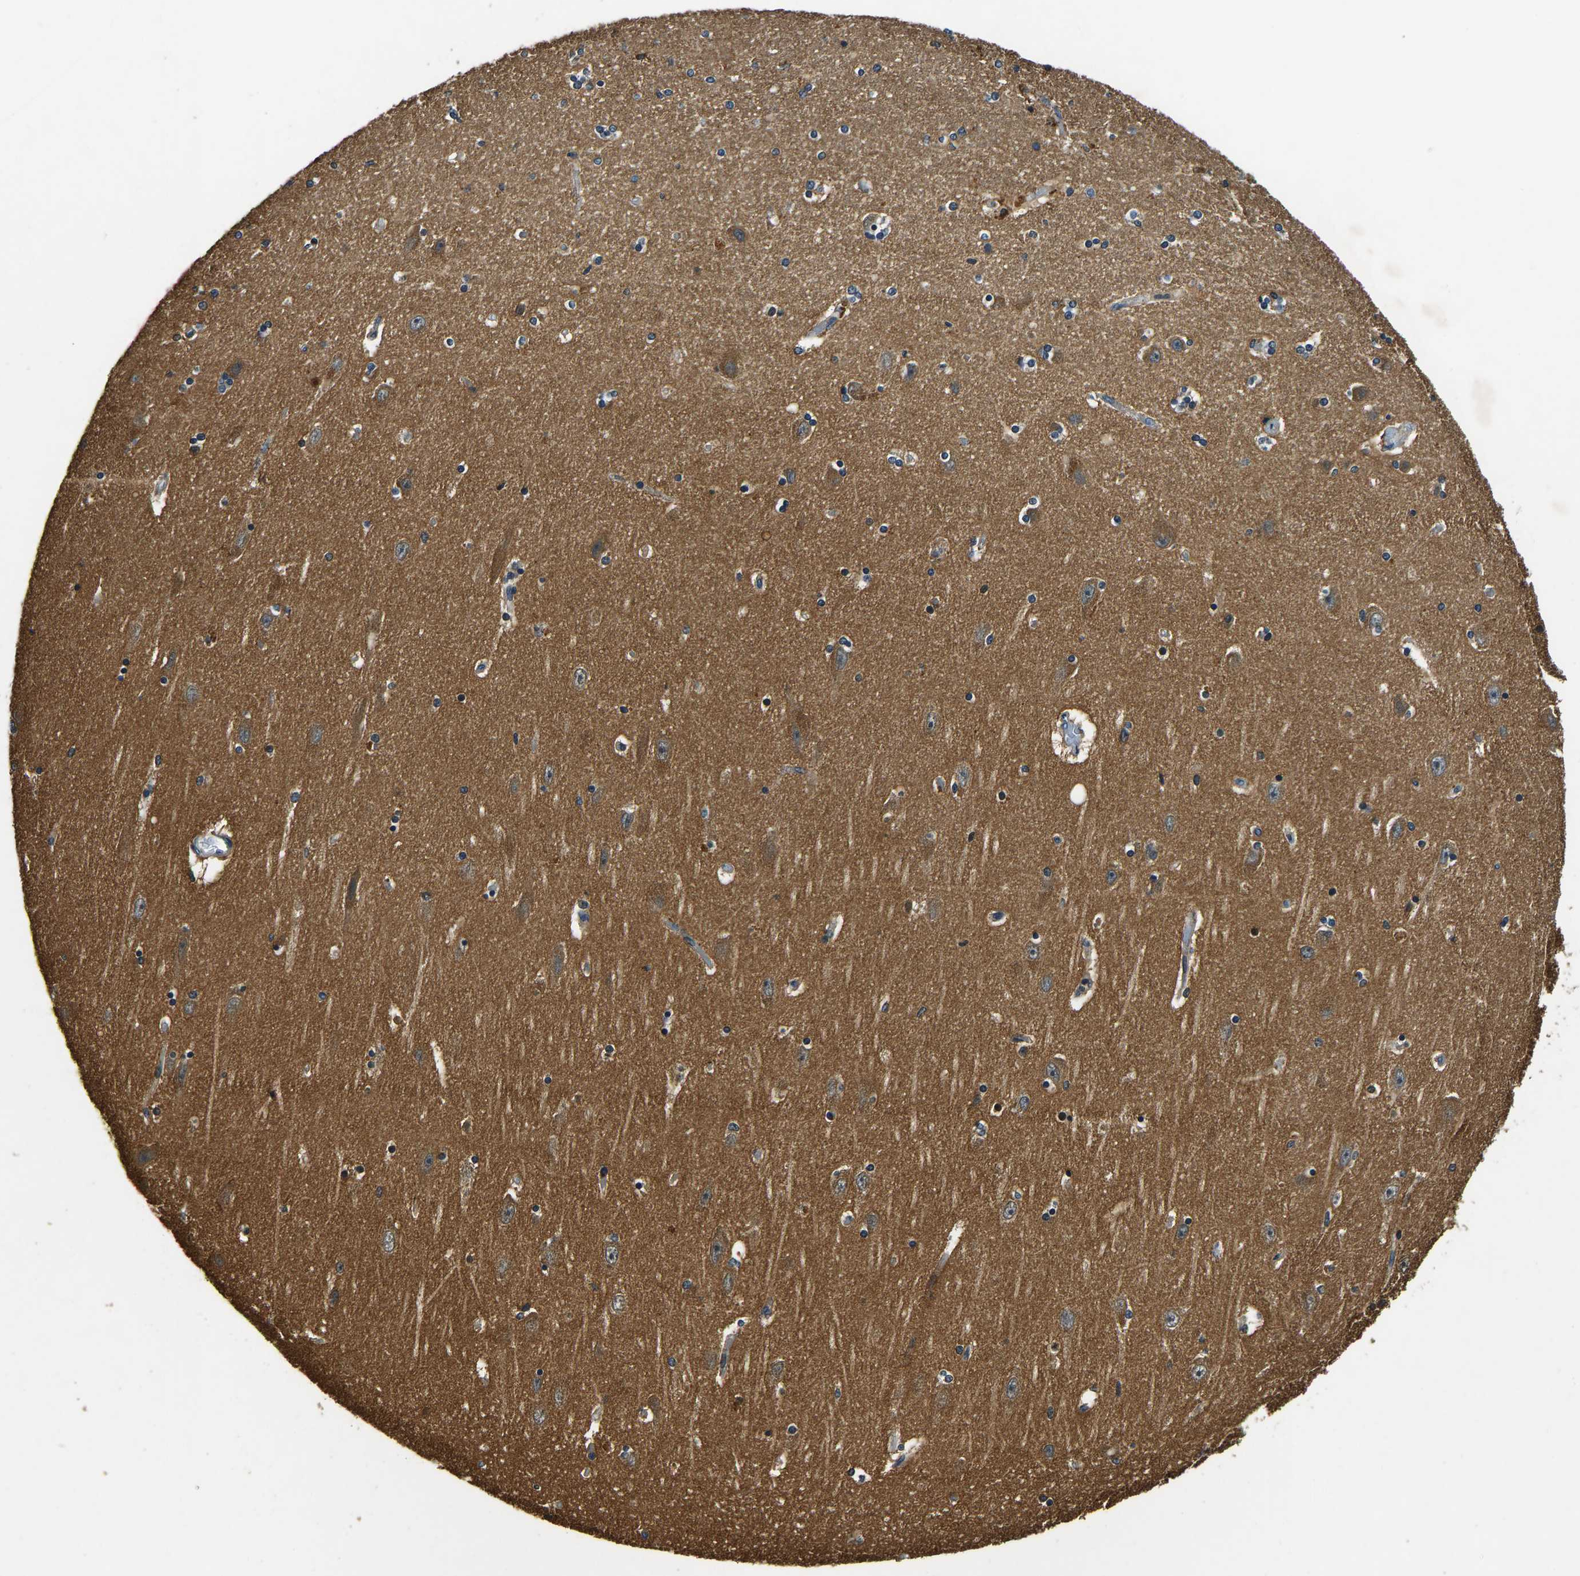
{"staining": {"intensity": "moderate", "quantity": "25%-75%", "location": "cytoplasmic/membranous"}, "tissue": "hippocampus", "cell_type": "Glial cells", "image_type": "normal", "snomed": [{"axis": "morphology", "description": "Normal tissue, NOS"}, {"axis": "topography", "description": "Hippocampus"}], "caption": "Approximately 25%-75% of glial cells in benign human hippocampus reveal moderate cytoplasmic/membranous protein positivity as visualized by brown immunohistochemical staining.", "gene": "RESF1", "patient": {"sex": "female", "age": 54}}